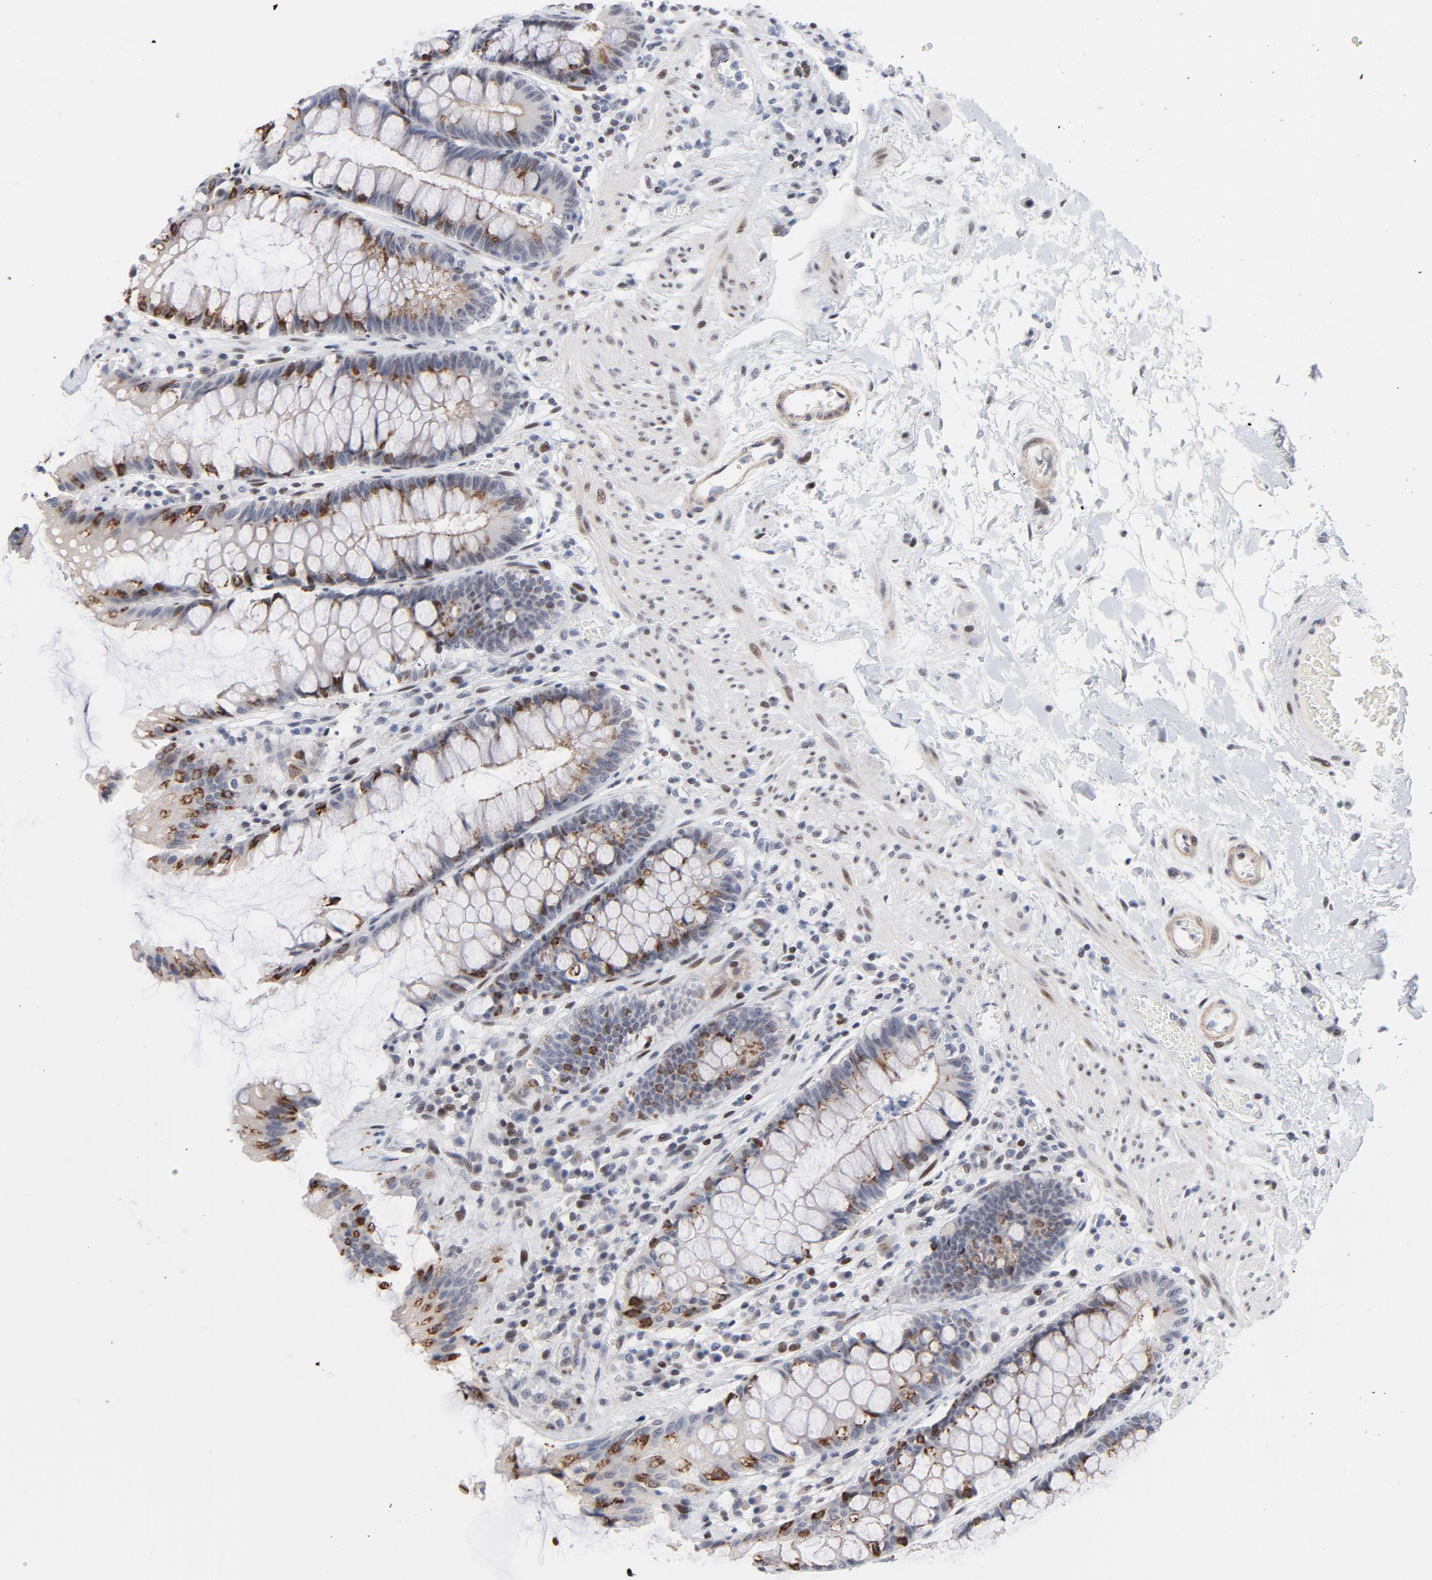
{"staining": {"intensity": "moderate", "quantity": "<25%", "location": "cytoplasmic/membranous"}, "tissue": "rectum", "cell_type": "Glandular cells", "image_type": "normal", "snomed": [{"axis": "morphology", "description": "Normal tissue, NOS"}, {"axis": "topography", "description": "Rectum"}], "caption": "Immunohistochemical staining of normal human rectum displays <25% levels of moderate cytoplasmic/membranous protein positivity in approximately <25% of glandular cells. (Stains: DAB in brown, nuclei in blue, Microscopy: brightfield microscopy at high magnification).", "gene": "NFIC", "patient": {"sex": "female", "age": 46}}